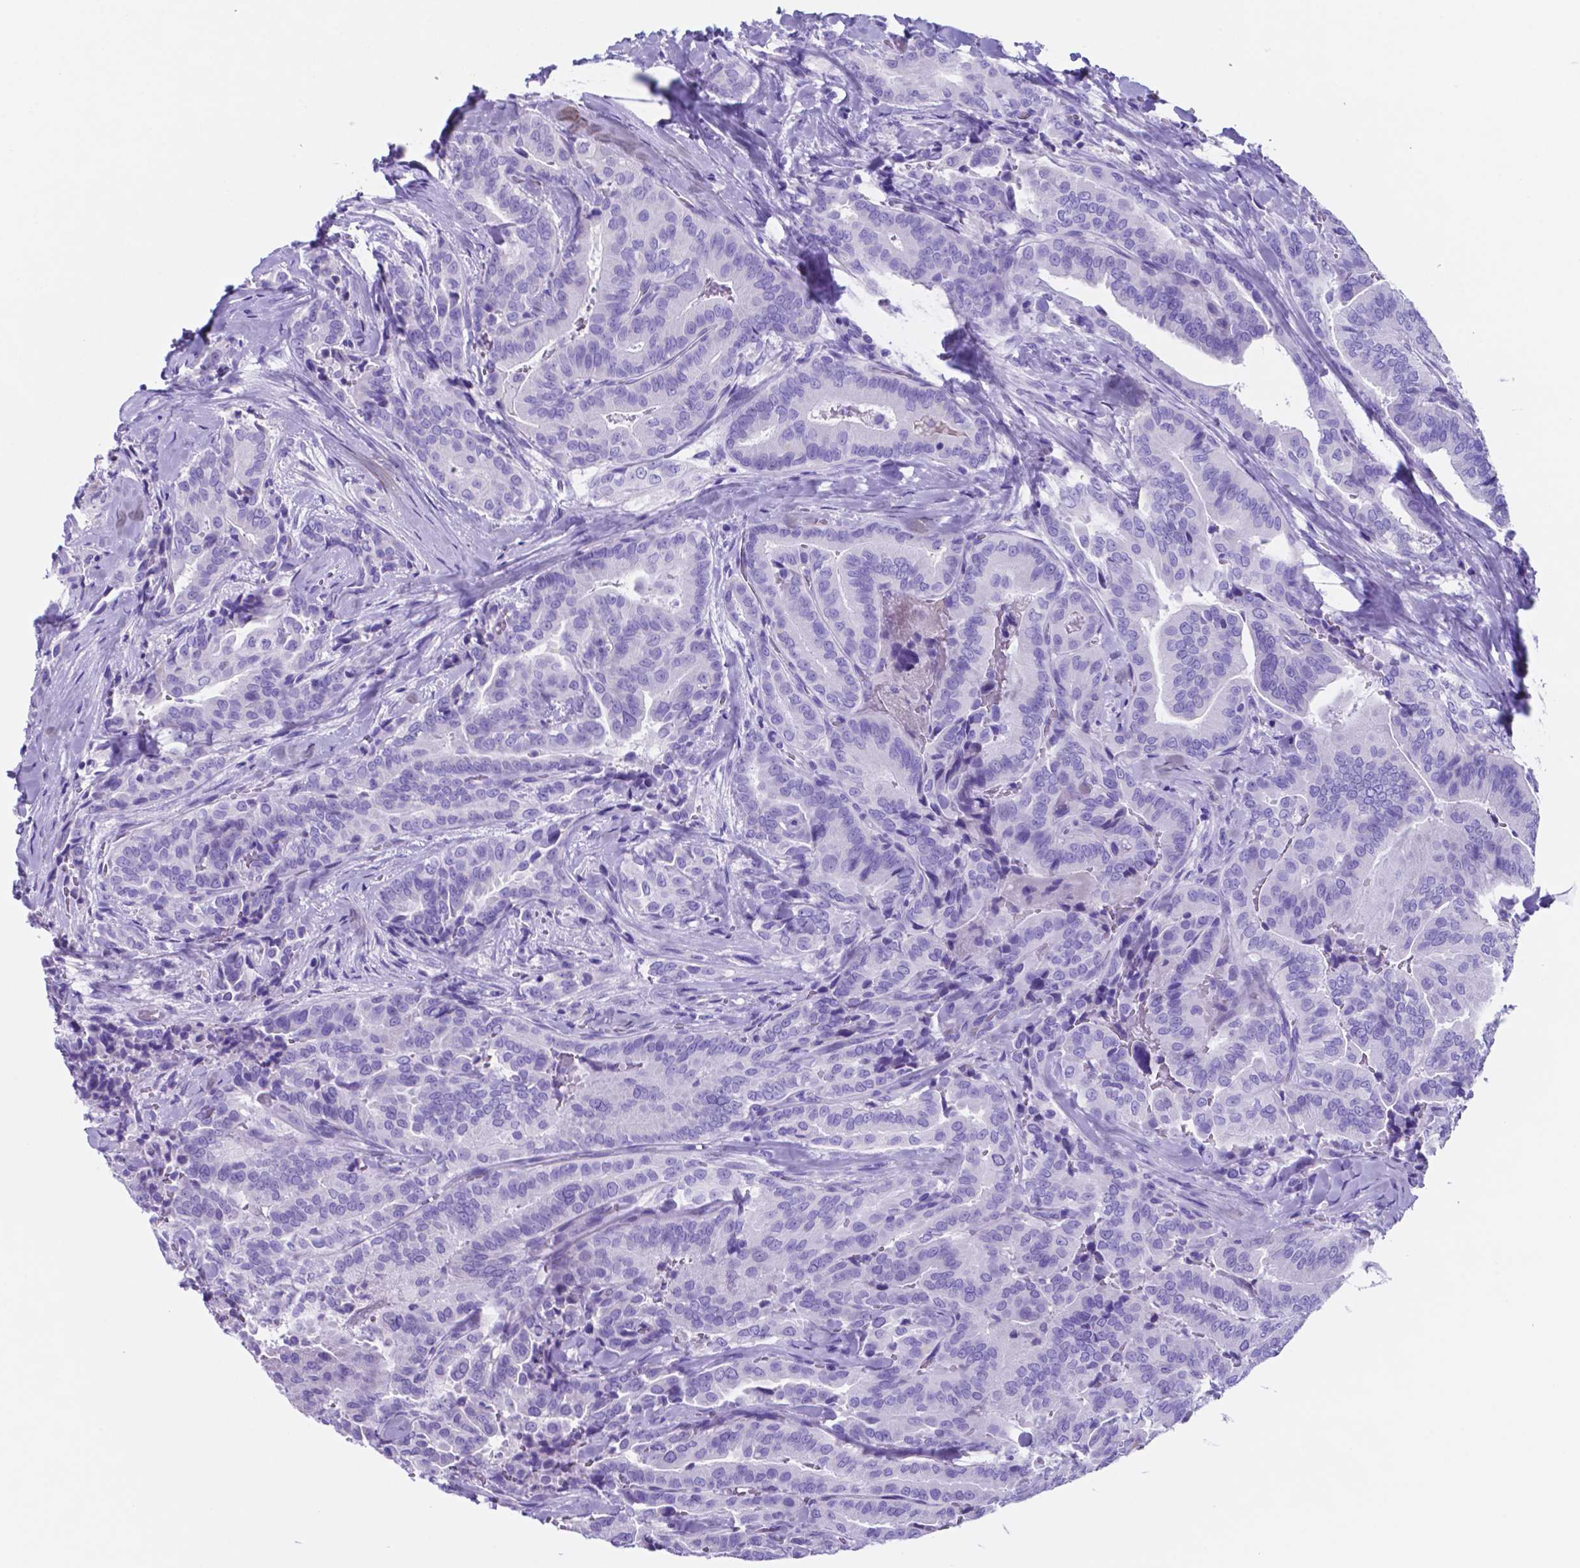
{"staining": {"intensity": "negative", "quantity": "none", "location": "none"}, "tissue": "thyroid cancer", "cell_type": "Tumor cells", "image_type": "cancer", "snomed": [{"axis": "morphology", "description": "Papillary adenocarcinoma, NOS"}, {"axis": "topography", "description": "Thyroid gland"}], "caption": "A micrograph of human thyroid papillary adenocarcinoma is negative for staining in tumor cells.", "gene": "DNAAF8", "patient": {"sex": "male", "age": 61}}